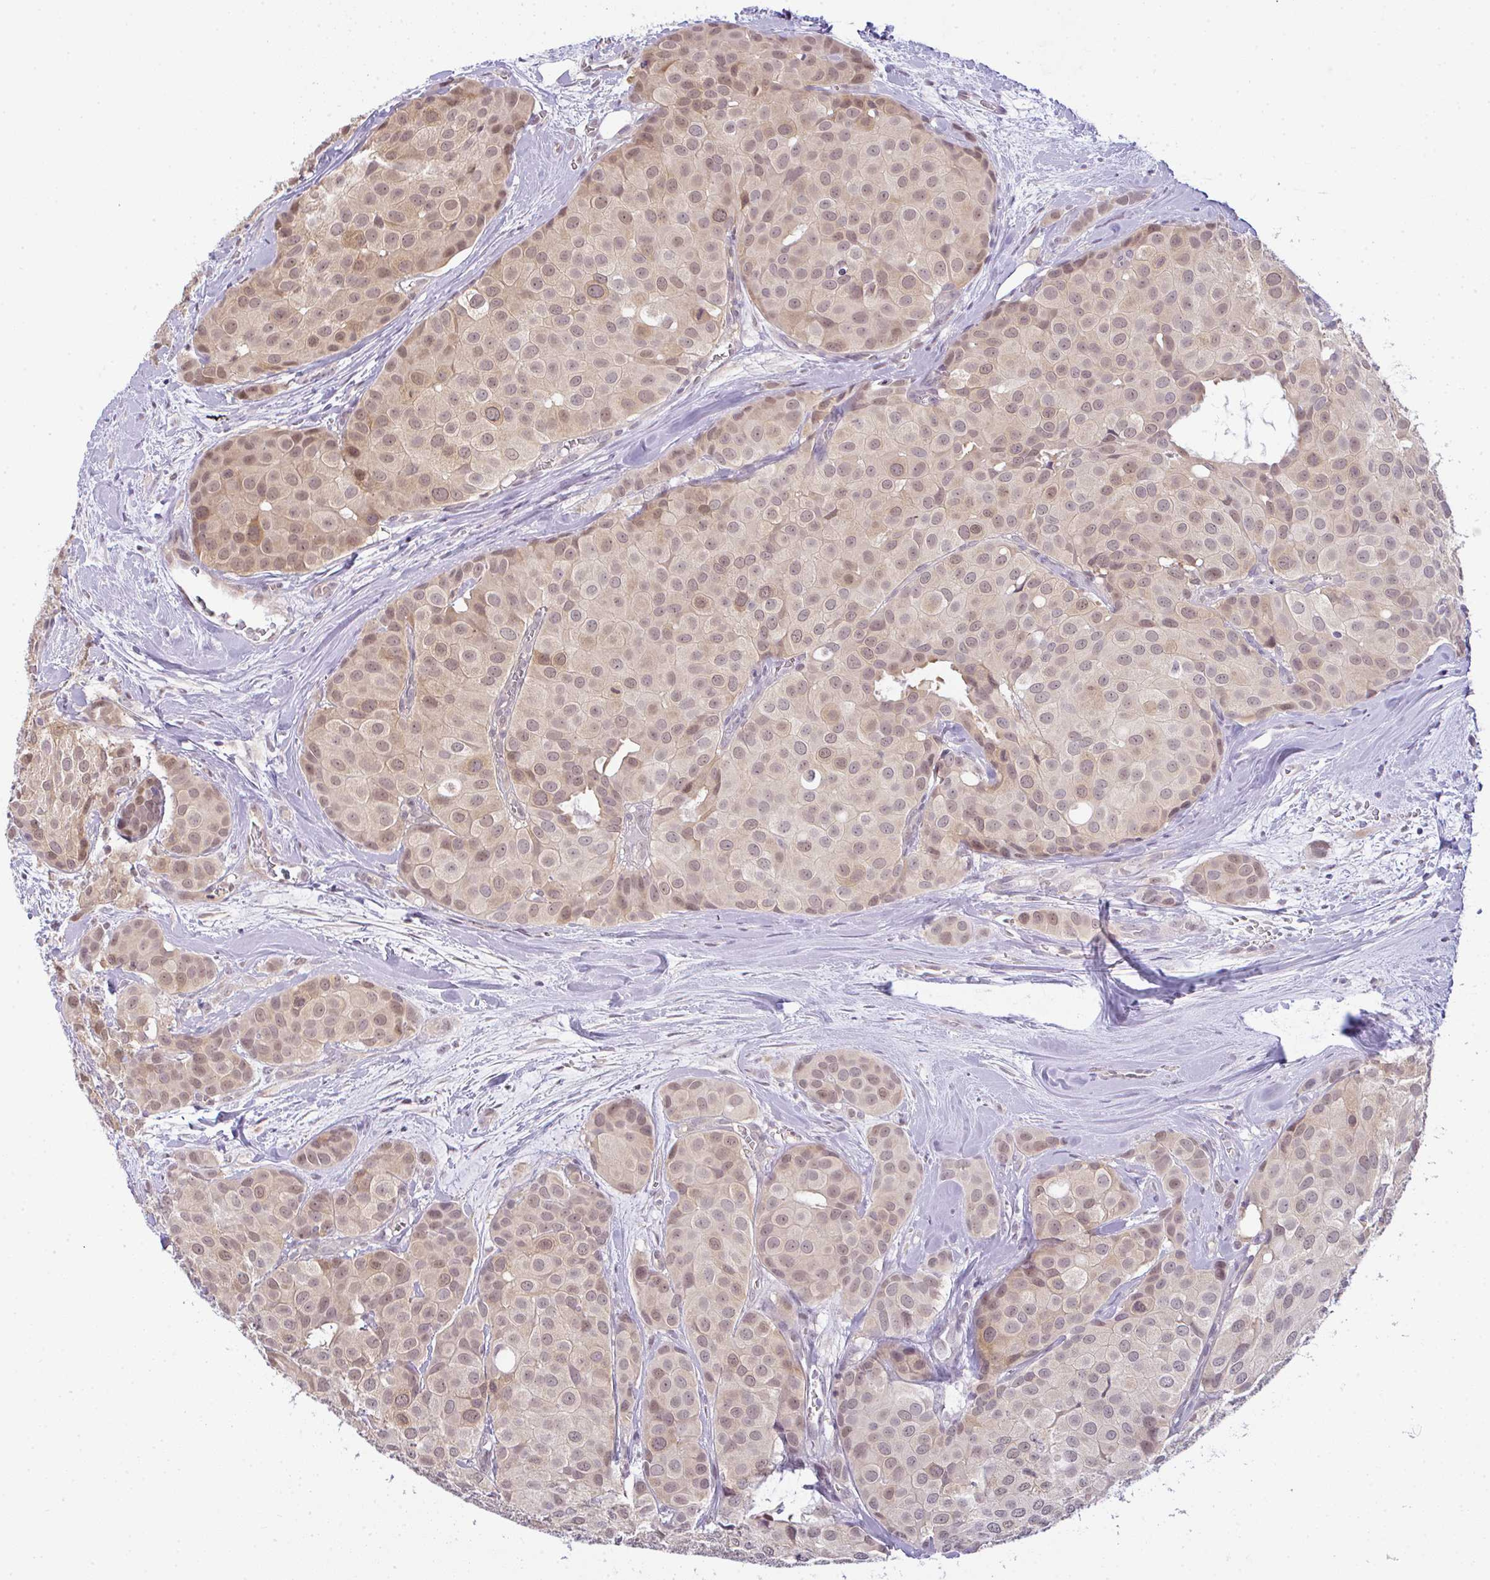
{"staining": {"intensity": "weak", "quantity": ">75%", "location": "nuclear"}, "tissue": "breast cancer", "cell_type": "Tumor cells", "image_type": "cancer", "snomed": [{"axis": "morphology", "description": "Duct carcinoma"}, {"axis": "topography", "description": "Breast"}], "caption": "DAB immunohistochemical staining of breast cancer displays weak nuclear protein expression in about >75% of tumor cells.", "gene": "CSE1L", "patient": {"sex": "female", "age": 70}}